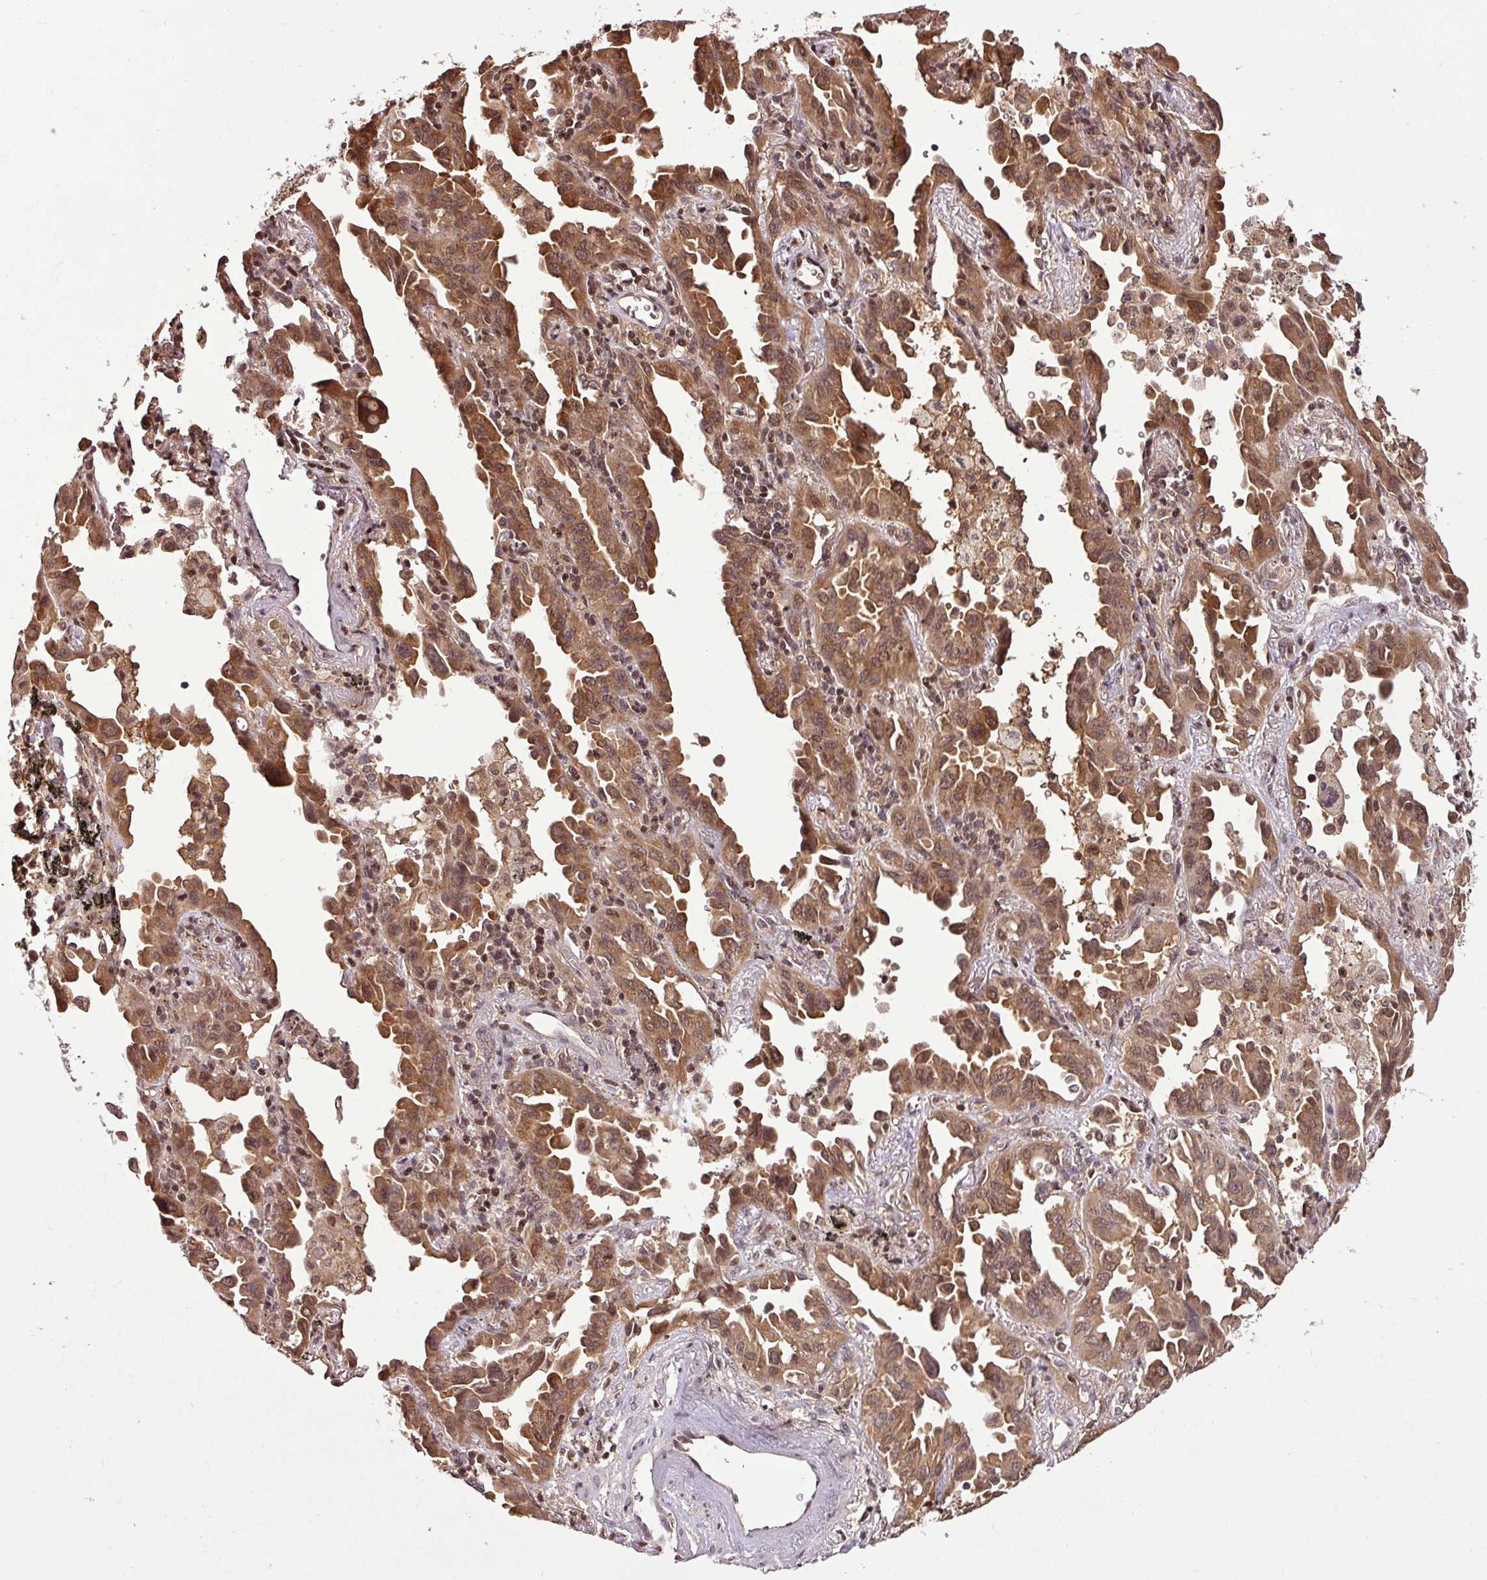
{"staining": {"intensity": "moderate", "quantity": ">75%", "location": "cytoplasmic/membranous,nuclear"}, "tissue": "lung cancer", "cell_type": "Tumor cells", "image_type": "cancer", "snomed": [{"axis": "morphology", "description": "Adenocarcinoma, NOS"}, {"axis": "topography", "description": "Lung"}], "caption": "Brown immunohistochemical staining in lung cancer (adenocarcinoma) exhibits moderate cytoplasmic/membranous and nuclear expression in about >75% of tumor cells.", "gene": "ITPKC", "patient": {"sex": "male", "age": 68}}